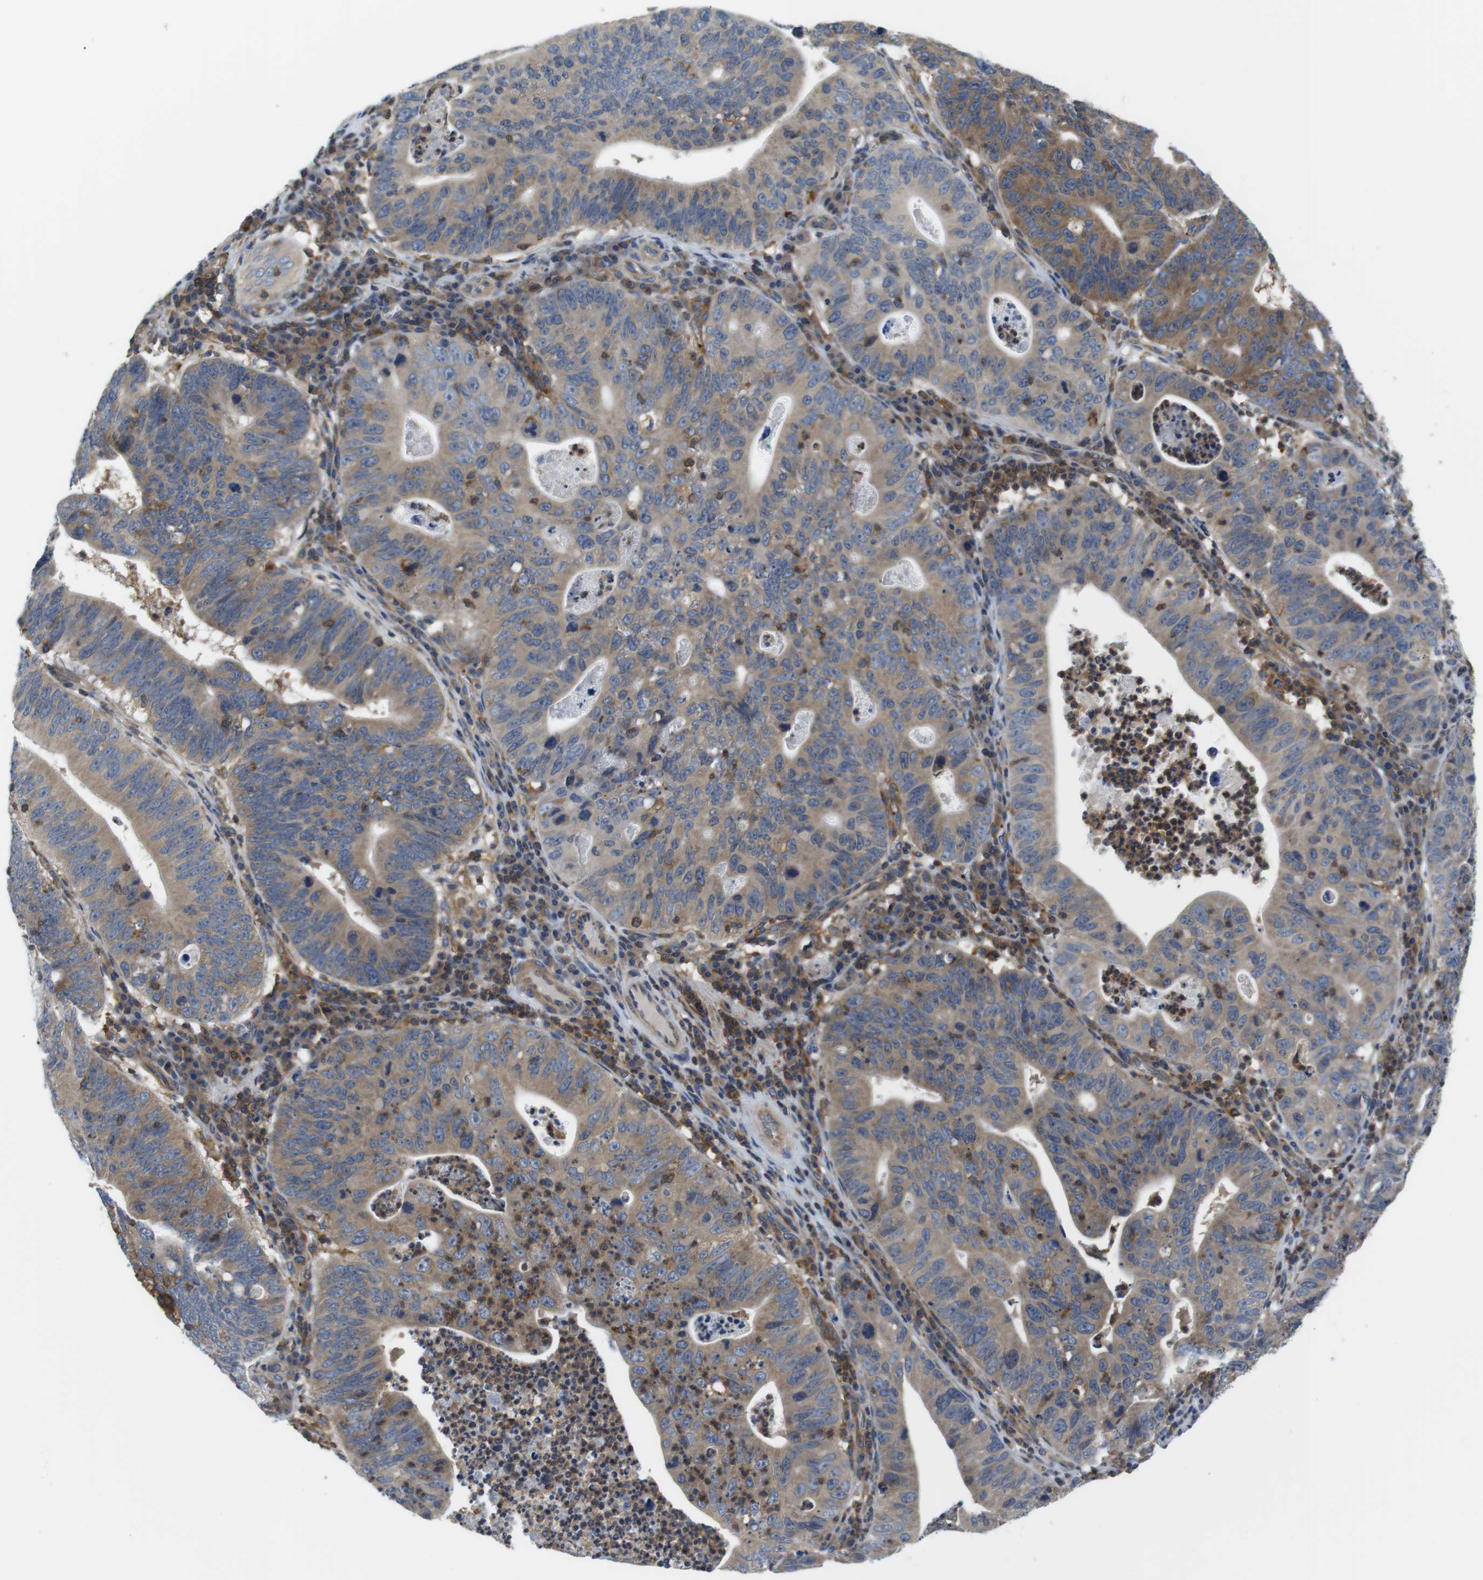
{"staining": {"intensity": "moderate", "quantity": ">75%", "location": "cytoplasmic/membranous"}, "tissue": "stomach cancer", "cell_type": "Tumor cells", "image_type": "cancer", "snomed": [{"axis": "morphology", "description": "Adenocarcinoma, NOS"}, {"axis": "topography", "description": "Stomach"}], "caption": "IHC of adenocarcinoma (stomach) displays medium levels of moderate cytoplasmic/membranous positivity in approximately >75% of tumor cells.", "gene": "HERPUD2", "patient": {"sex": "male", "age": 59}}